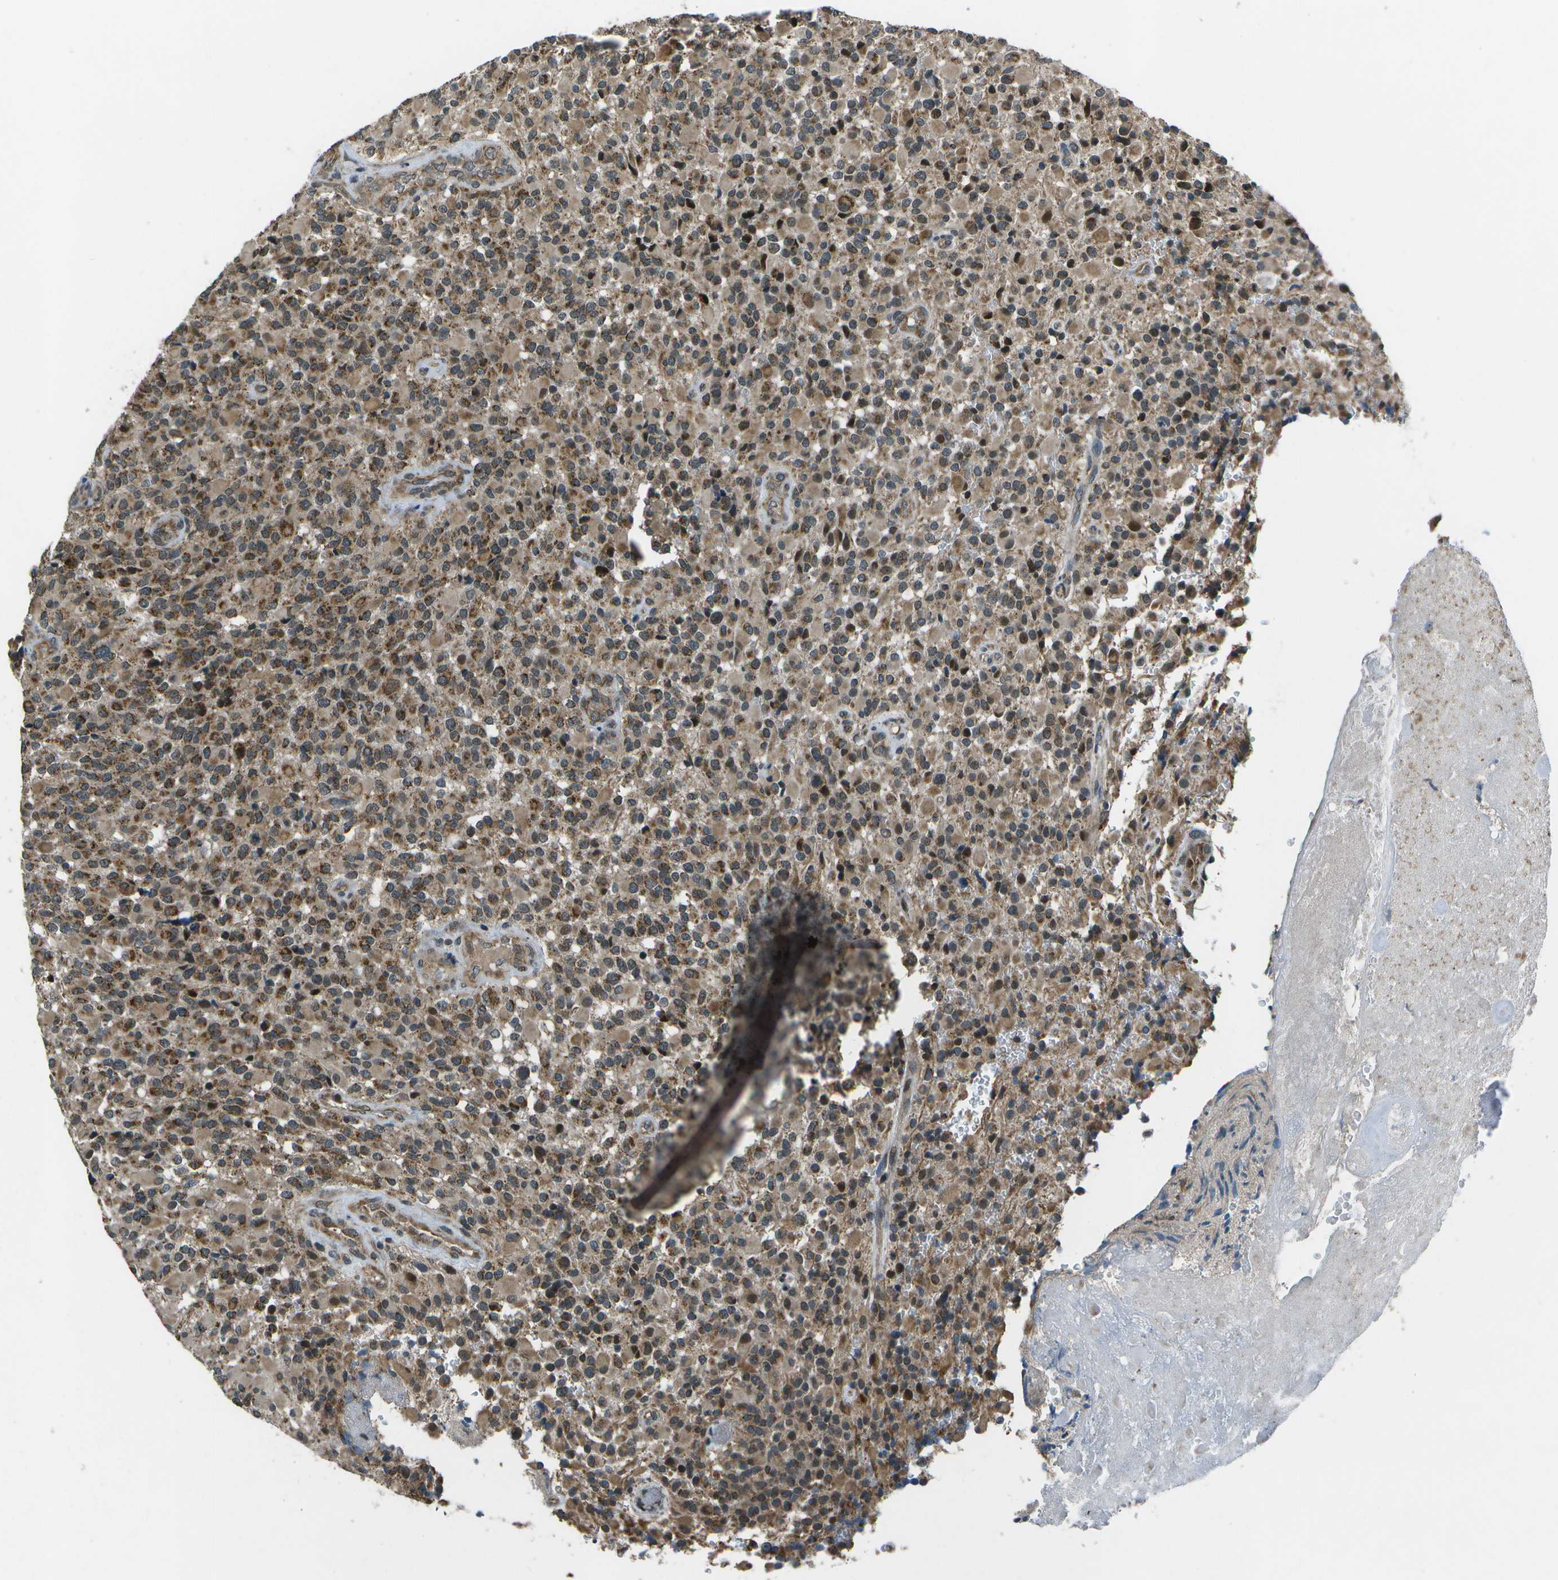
{"staining": {"intensity": "moderate", "quantity": ">75%", "location": "cytoplasmic/membranous,nuclear"}, "tissue": "glioma", "cell_type": "Tumor cells", "image_type": "cancer", "snomed": [{"axis": "morphology", "description": "Glioma, malignant, High grade"}, {"axis": "topography", "description": "Brain"}], "caption": "Immunohistochemical staining of human high-grade glioma (malignant) exhibits medium levels of moderate cytoplasmic/membranous and nuclear protein expression in approximately >75% of tumor cells.", "gene": "EIF2AK1", "patient": {"sex": "male", "age": 71}}